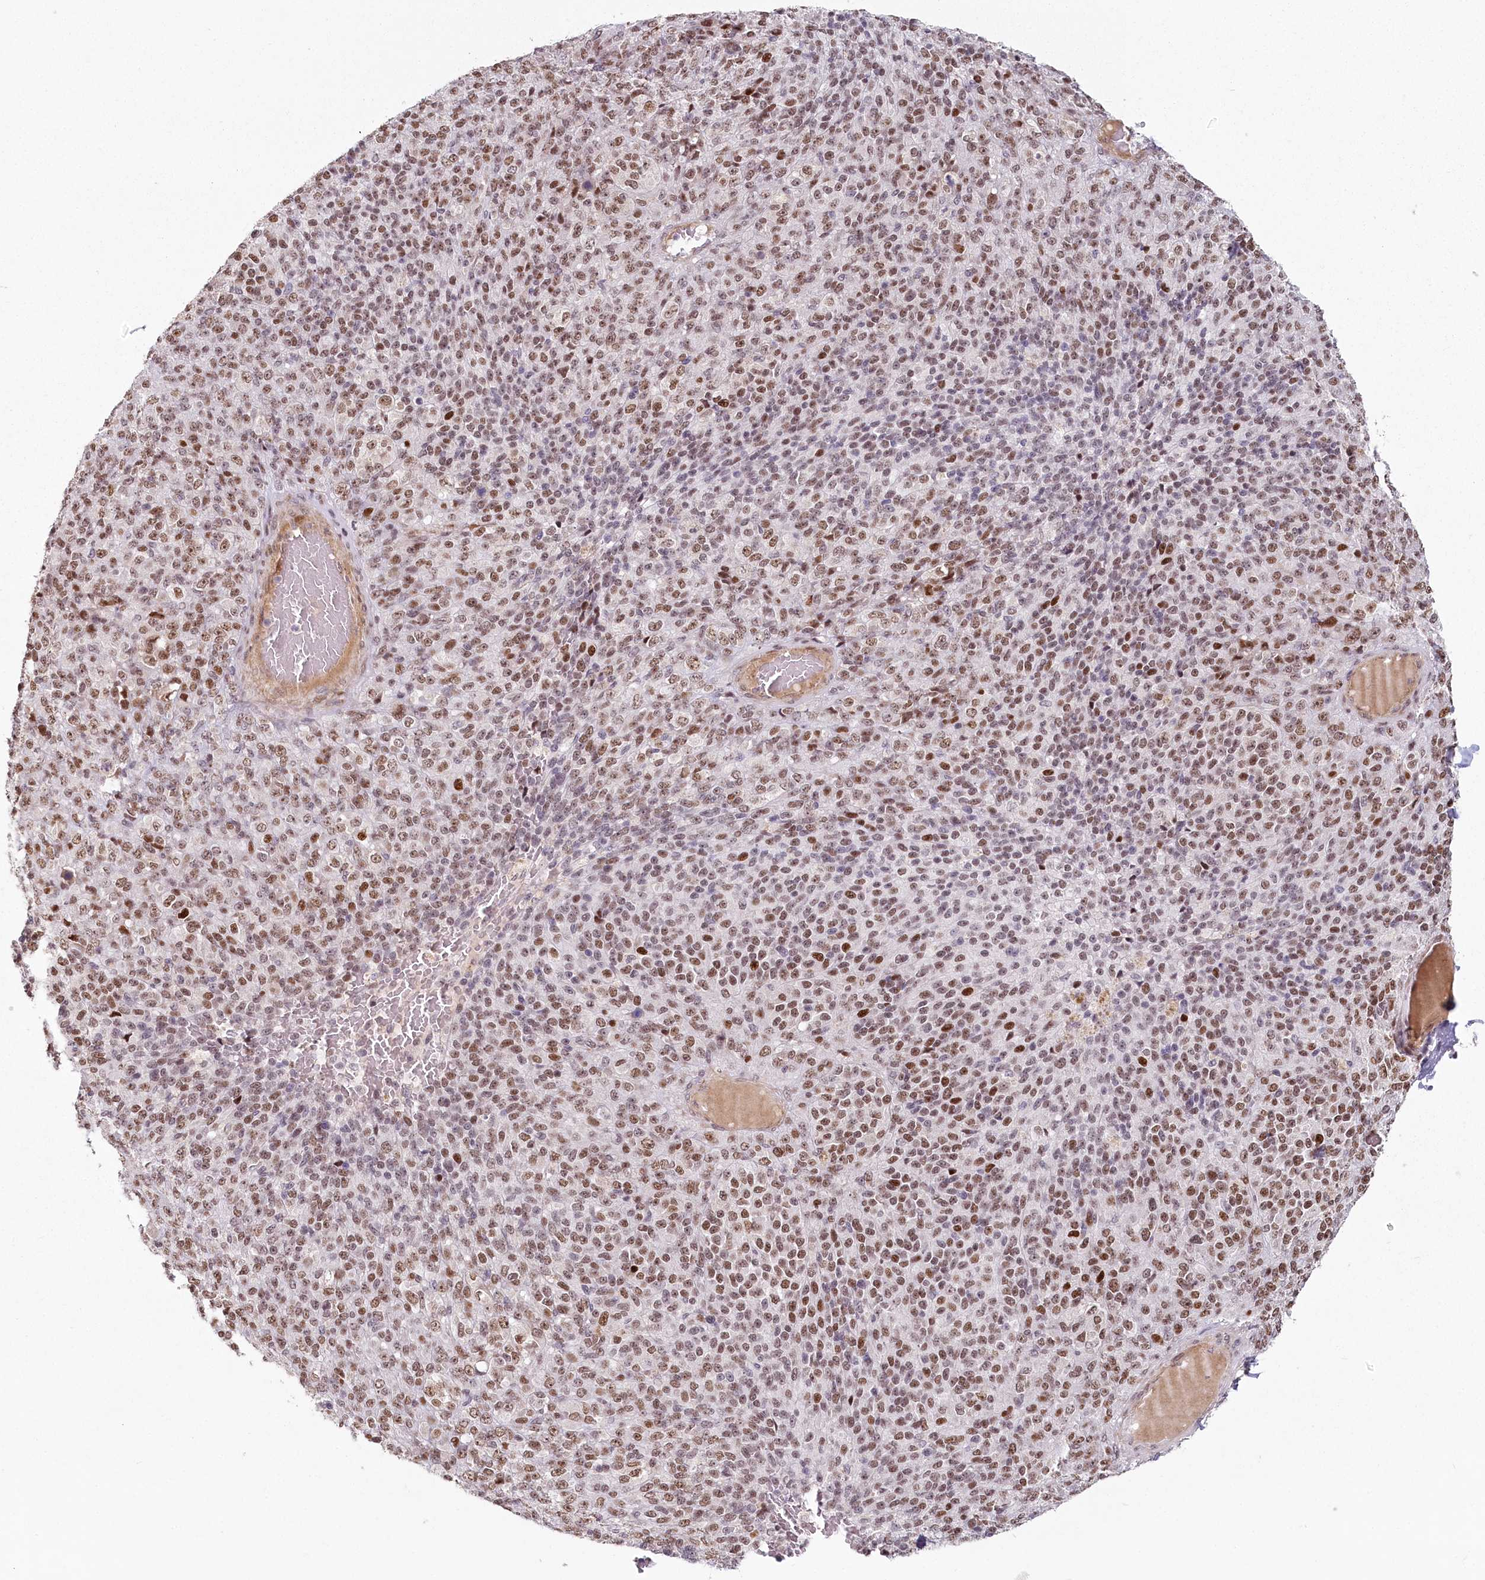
{"staining": {"intensity": "moderate", "quantity": ">75%", "location": "nuclear"}, "tissue": "melanoma", "cell_type": "Tumor cells", "image_type": "cancer", "snomed": [{"axis": "morphology", "description": "Malignant melanoma, Metastatic site"}, {"axis": "topography", "description": "Brain"}], "caption": "Tumor cells demonstrate medium levels of moderate nuclear positivity in about >75% of cells in human malignant melanoma (metastatic site). The protein of interest is stained brown, and the nuclei are stained in blue (DAB IHC with brightfield microscopy, high magnification).", "gene": "FAM204A", "patient": {"sex": "female", "age": 56}}